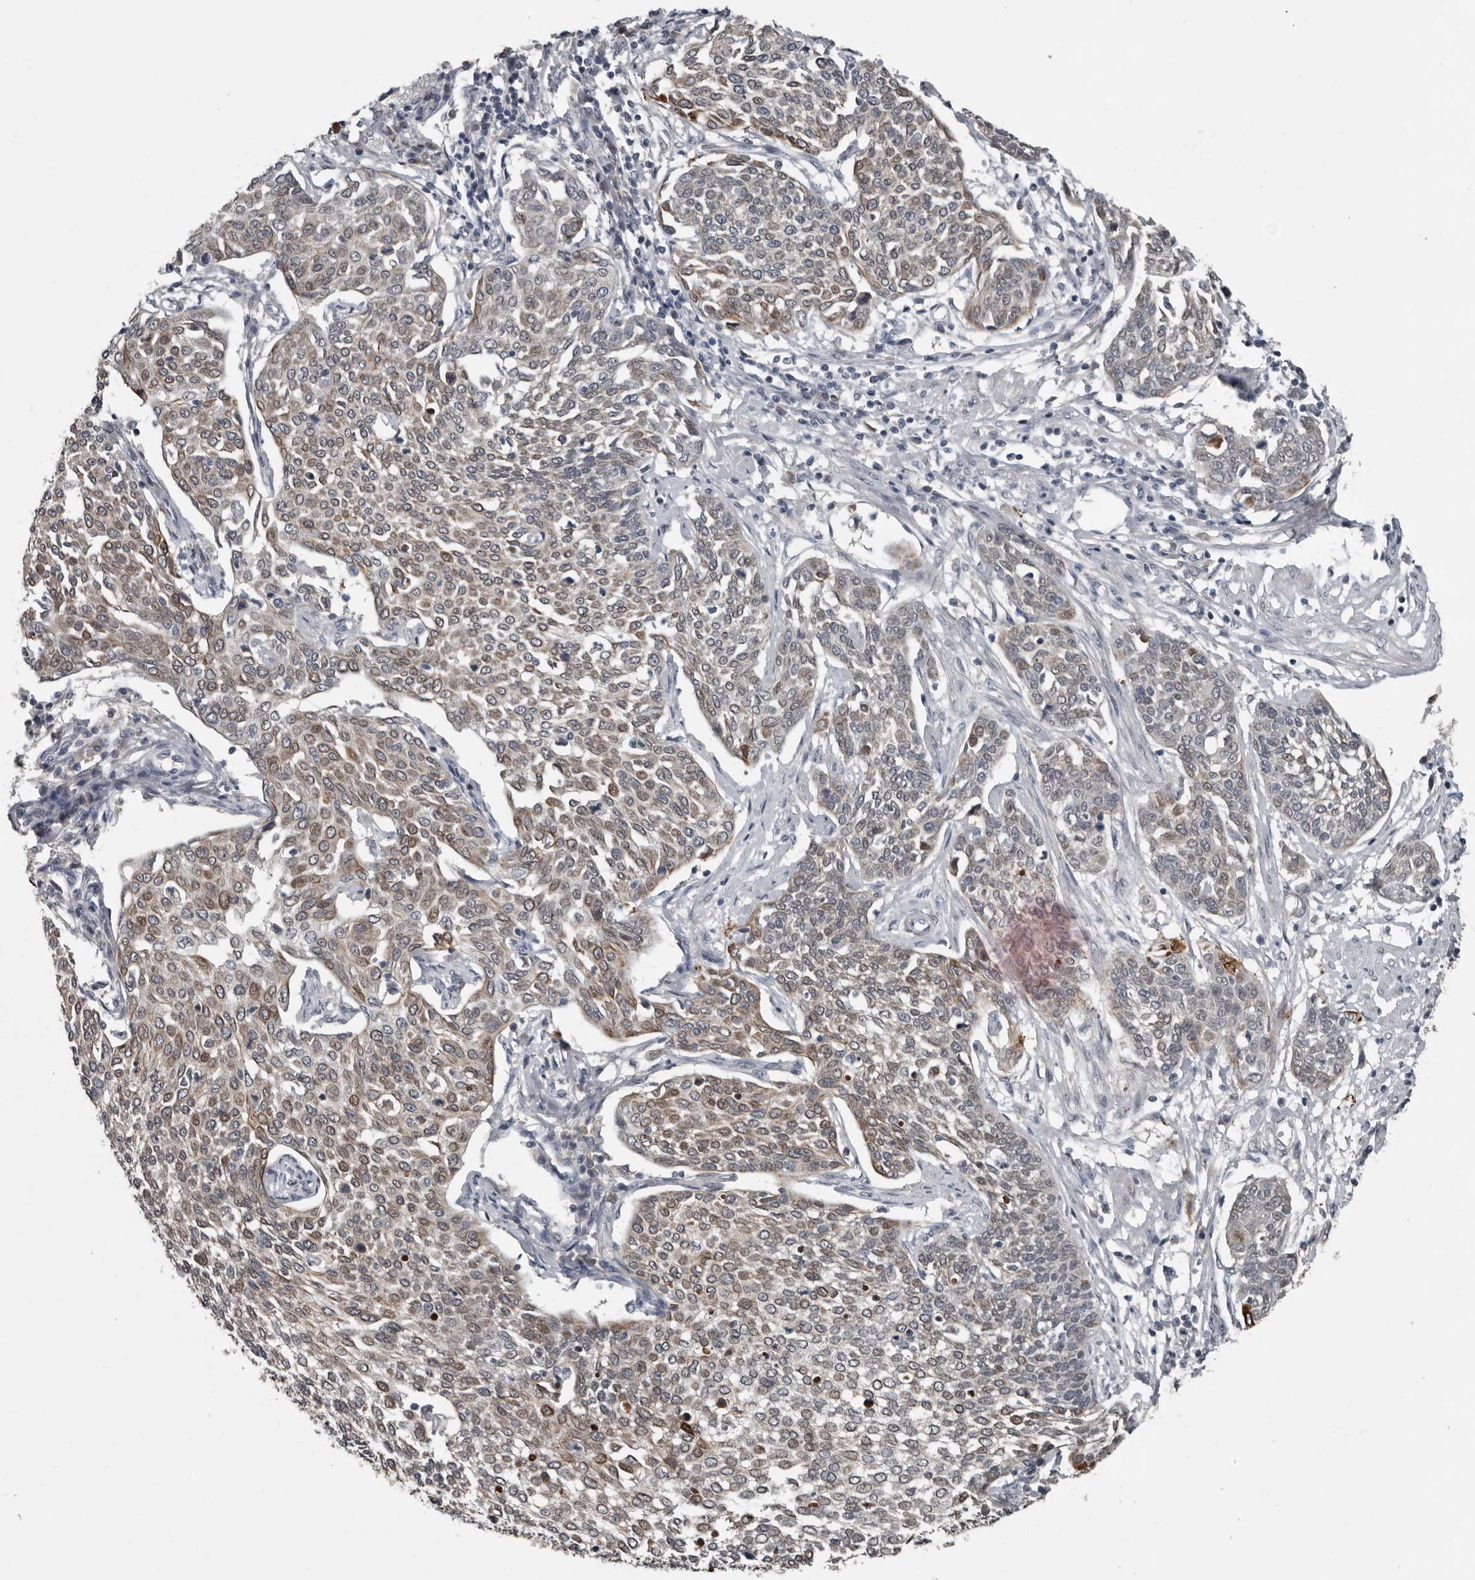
{"staining": {"intensity": "weak", "quantity": ">75%", "location": "cytoplasmic/membranous"}, "tissue": "cervical cancer", "cell_type": "Tumor cells", "image_type": "cancer", "snomed": [{"axis": "morphology", "description": "Squamous cell carcinoma, NOS"}, {"axis": "topography", "description": "Cervix"}], "caption": "A brown stain shows weak cytoplasmic/membranous expression of a protein in human cervical squamous cell carcinoma tumor cells.", "gene": "C1orf216", "patient": {"sex": "female", "age": 34}}